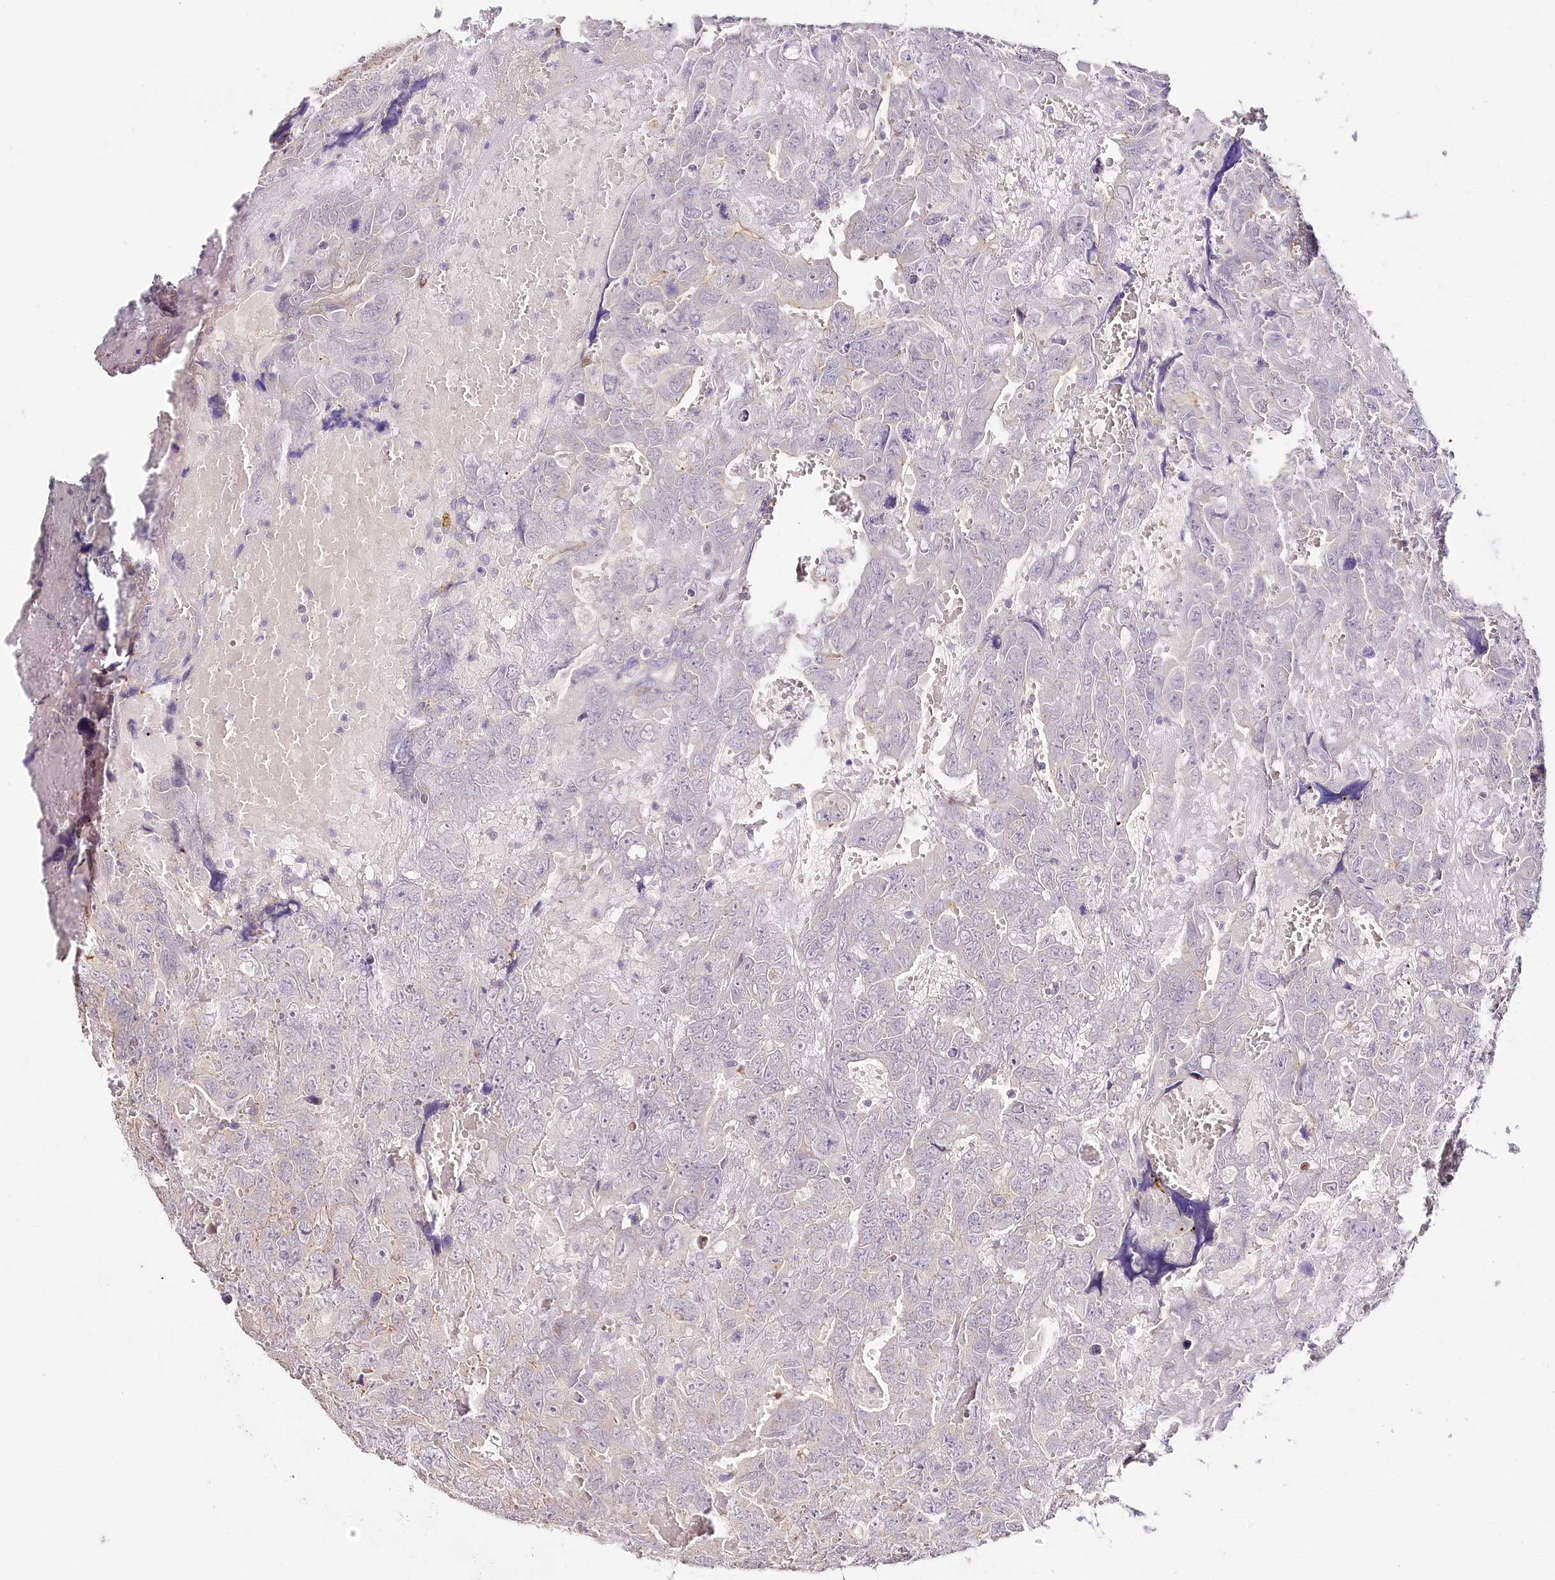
{"staining": {"intensity": "negative", "quantity": "none", "location": "none"}, "tissue": "testis cancer", "cell_type": "Tumor cells", "image_type": "cancer", "snomed": [{"axis": "morphology", "description": "Carcinoma, Embryonal, NOS"}, {"axis": "topography", "description": "Testis"}], "caption": "IHC histopathology image of neoplastic tissue: human testis cancer stained with DAB displays no significant protein expression in tumor cells.", "gene": "DAPK1", "patient": {"sex": "male", "age": 45}}